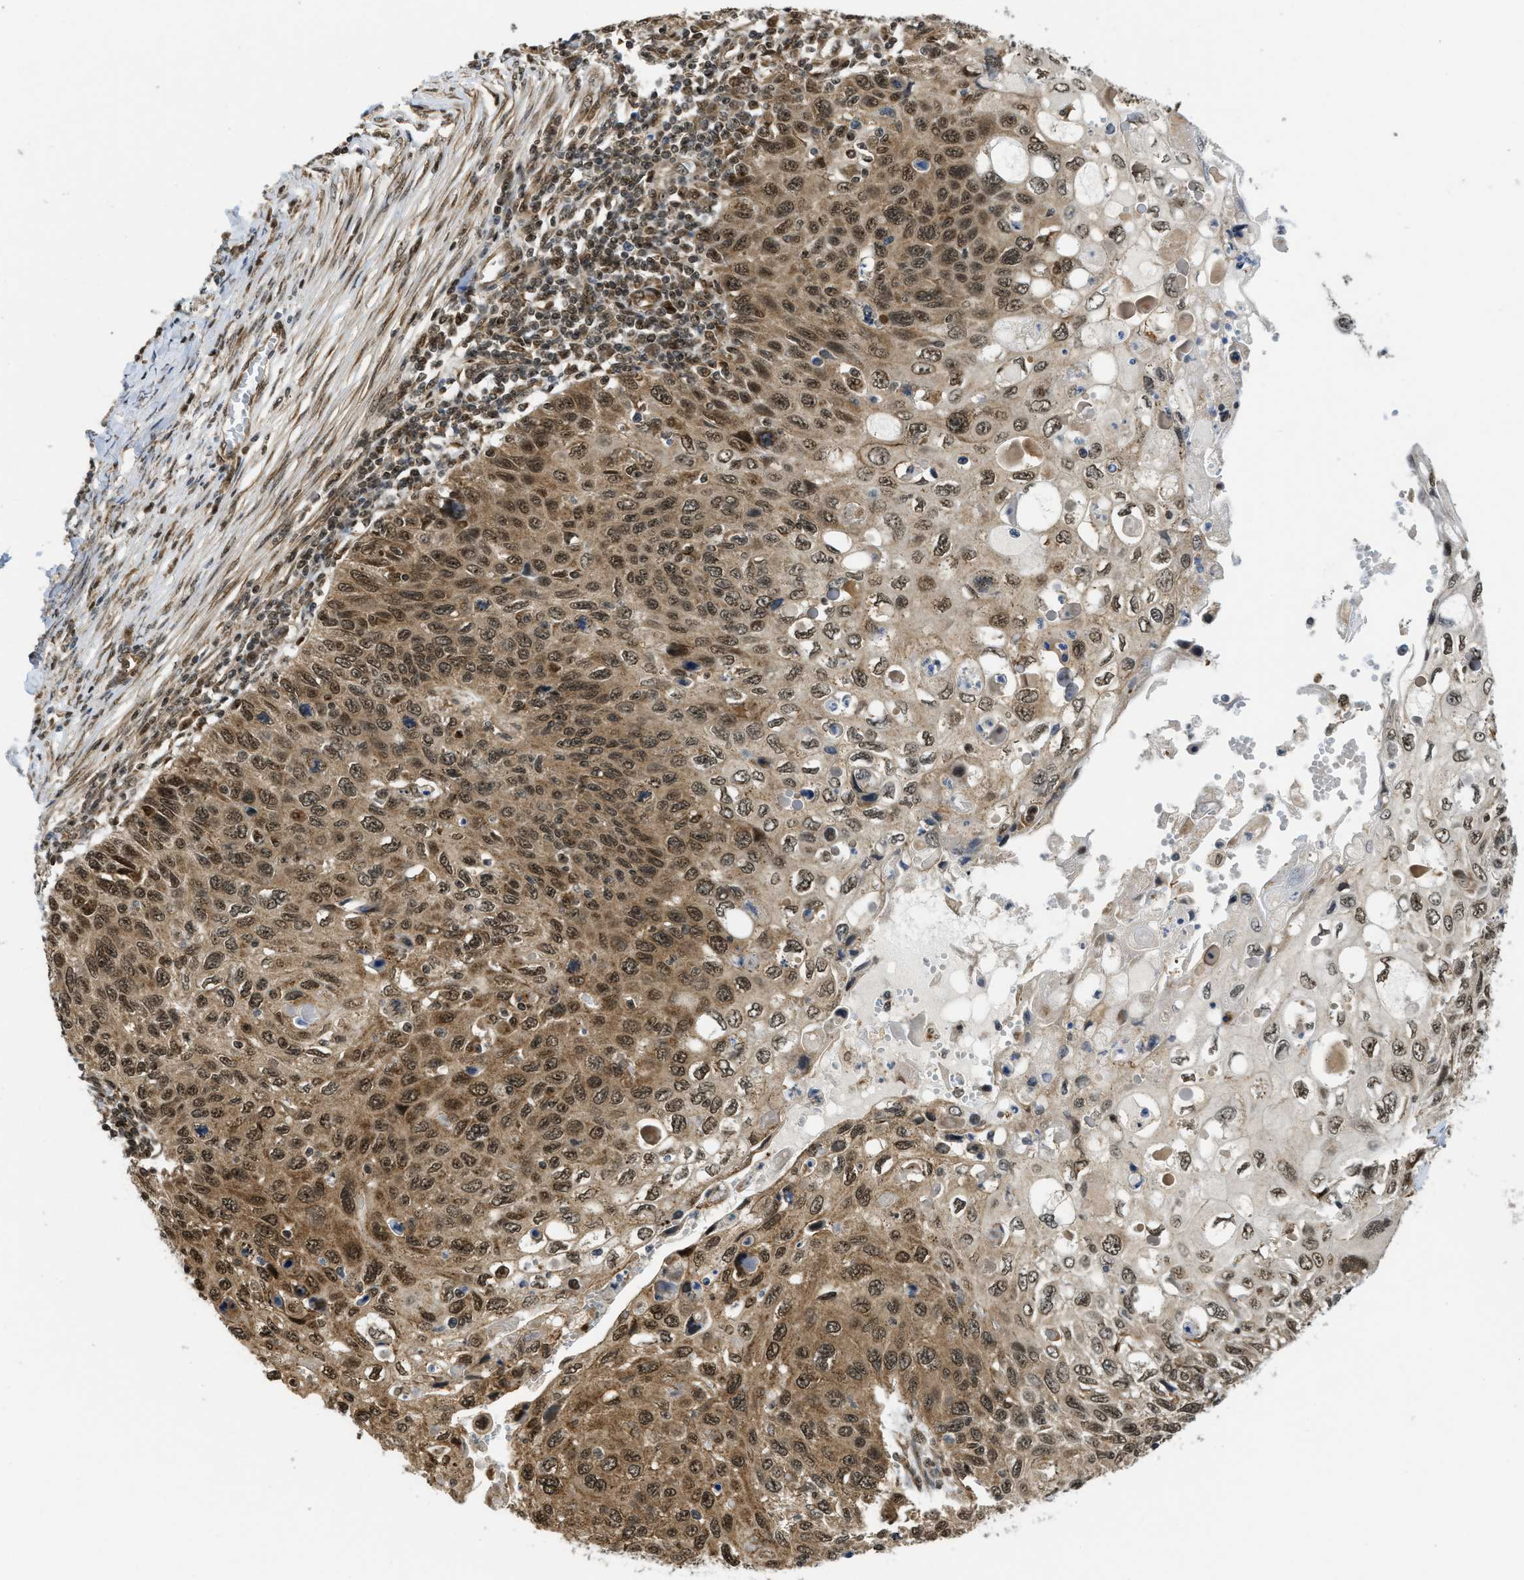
{"staining": {"intensity": "moderate", "quantity": ">75%", "location": "cytoplasmic/membranous,nuclear"}, "tissue": "cervical cancer", "cell_type": "Tumor cells", "image_type": "cancer", "snomed": [{"axis": "morphology", "description": "Squamous cell carcinoma, NOS"}, {"axis": "topography", "description": "Cervix"}], "caption": "IHC of cervical squamous cell carcinoma displays medium levels of moderate cytoplasmic/membranous and nuclear positivity in approximately >75% of tumor cells.", "gene": "TACC1", "patient": {"sex": "female", "age": 70}}